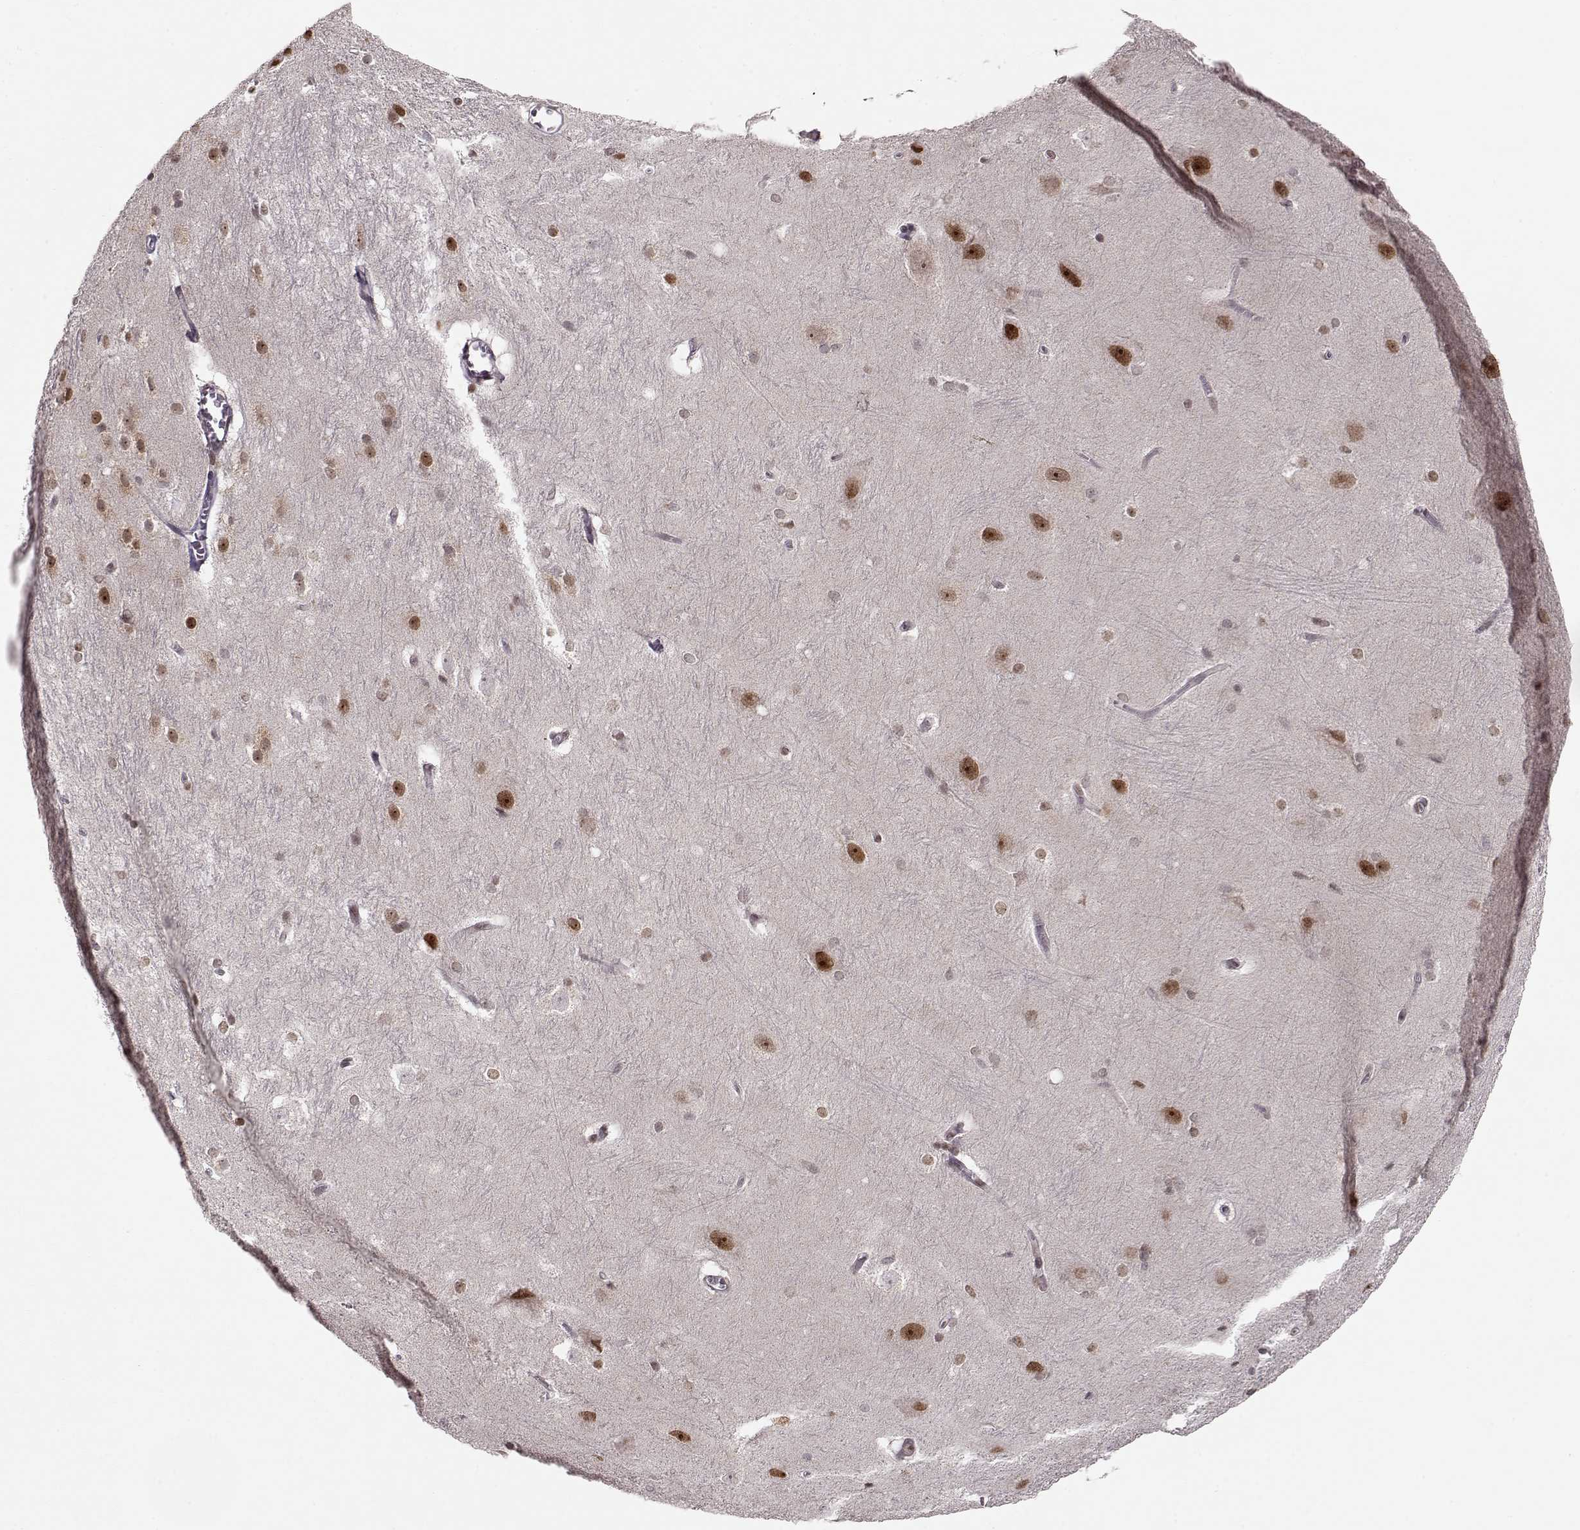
{"staining": {"intensity": "strong", "quantity": "<25%", "location": "nuclear"}, "tissue": "hippocampus", "cell_type": "Glial cells", "image_type": "normal", "snomed": [{"axis": "morphology", "description": "Normal tissue, NOS"}, {"axis": "topography", "description": "Cerebral cortex"}, {"axis": "topography", "description": "Hippocampus"}], "caption": "Protein expression by immunohistochemistry (IHC) demonstrates strong nuclear positivity in about <25% of glial cells in benign hippocampus.", "gene": "RAI1", "patient": {"sex": "female", "age": 19}}